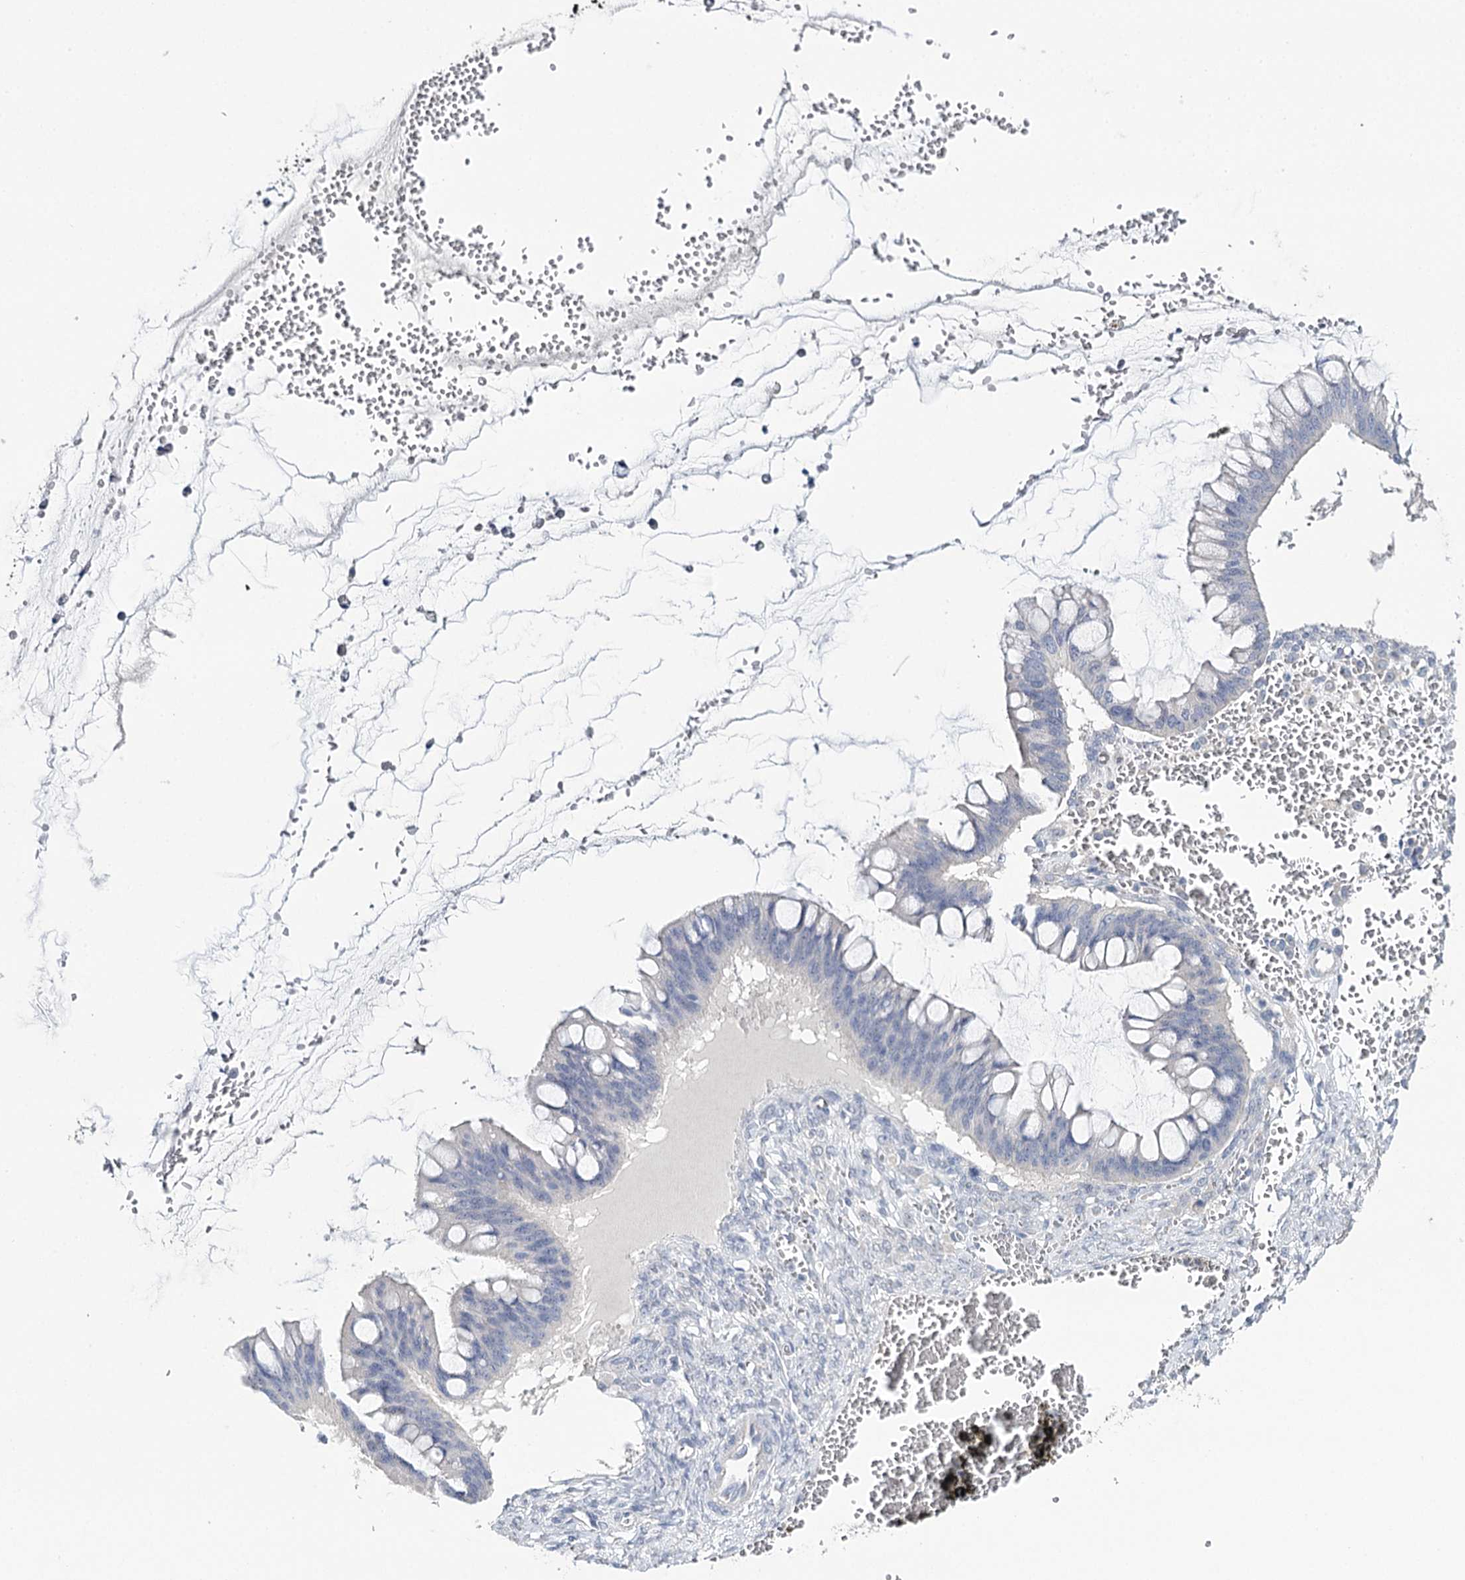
{"staining": {"intensity": "negative", "quantity": "none", "location": "none"}, "tissue": "ovarian cancer", "cell_type": "Tumor cells", "image_type": "cancer", "snomed": [{"axis": "morphology", "description": "Cystadenocarcinoma, mucinous, NOS"}, {"axis": "topography", "description": "Ovary"}], "caption": "A histopathology image of human mucinous cystadenocarcinoma (ovarian) is negative for staining in tumor cells.", "gene": "TP53", "patient": {"sex": "female", "age": 73}}